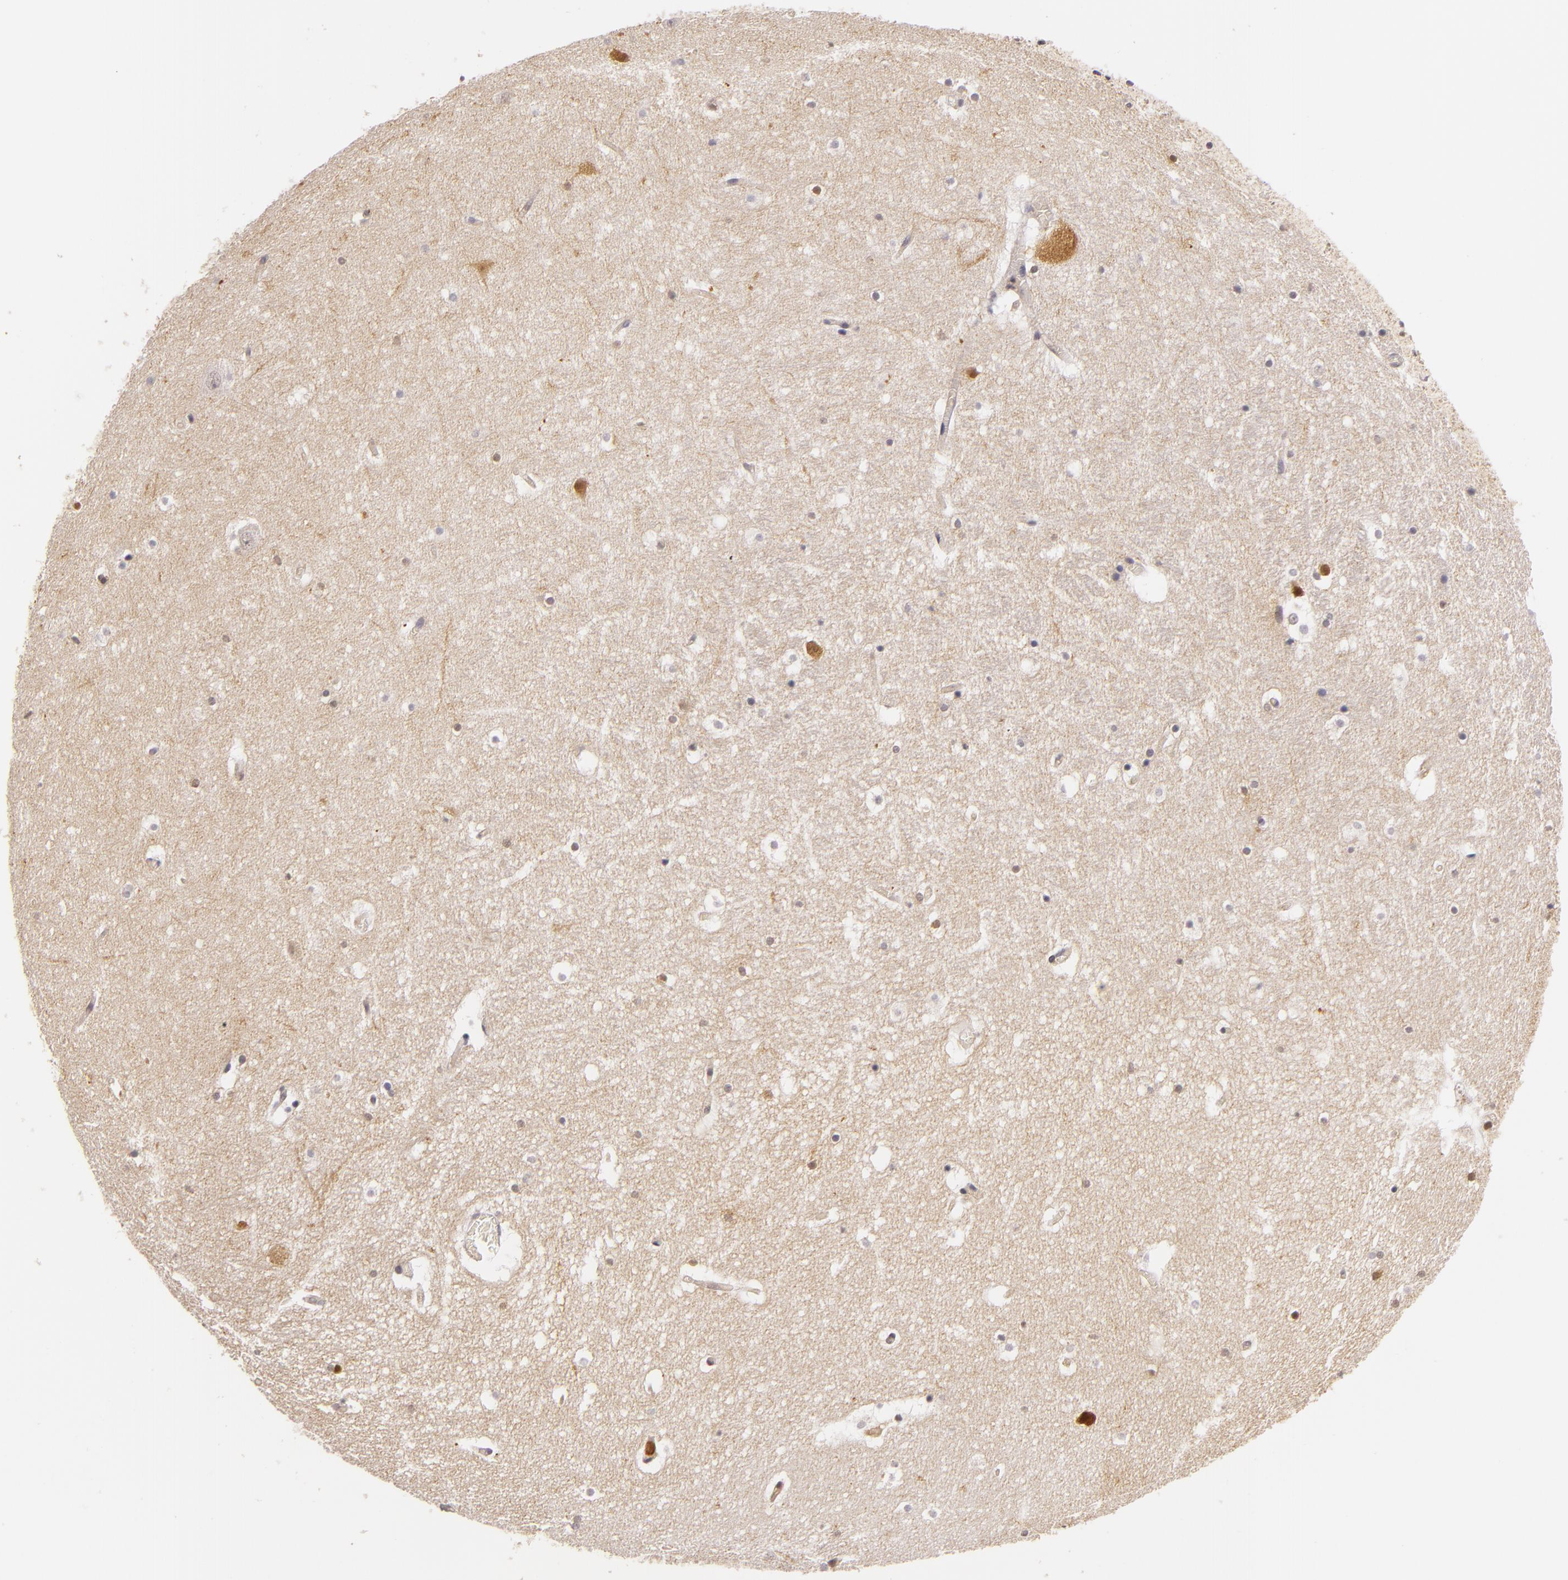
{"staining": {"intensity": "negative", "quantity": "none", "location": "none"}, "tissue": "hippocampus", "cell_type": "Glial cells", "image_type": "normal", "snomed": [{"axis": "morphology", "description": "Normal tissue, NOS"}, {"axis": "topography", "description": "Hippocampus"}], "caption": "DAB immunohistochemical staining of benign hippocampus displays no significant positivity in glial cells.", "gene": "TOM1", "patient": {"sex": "male", "age": 45}}